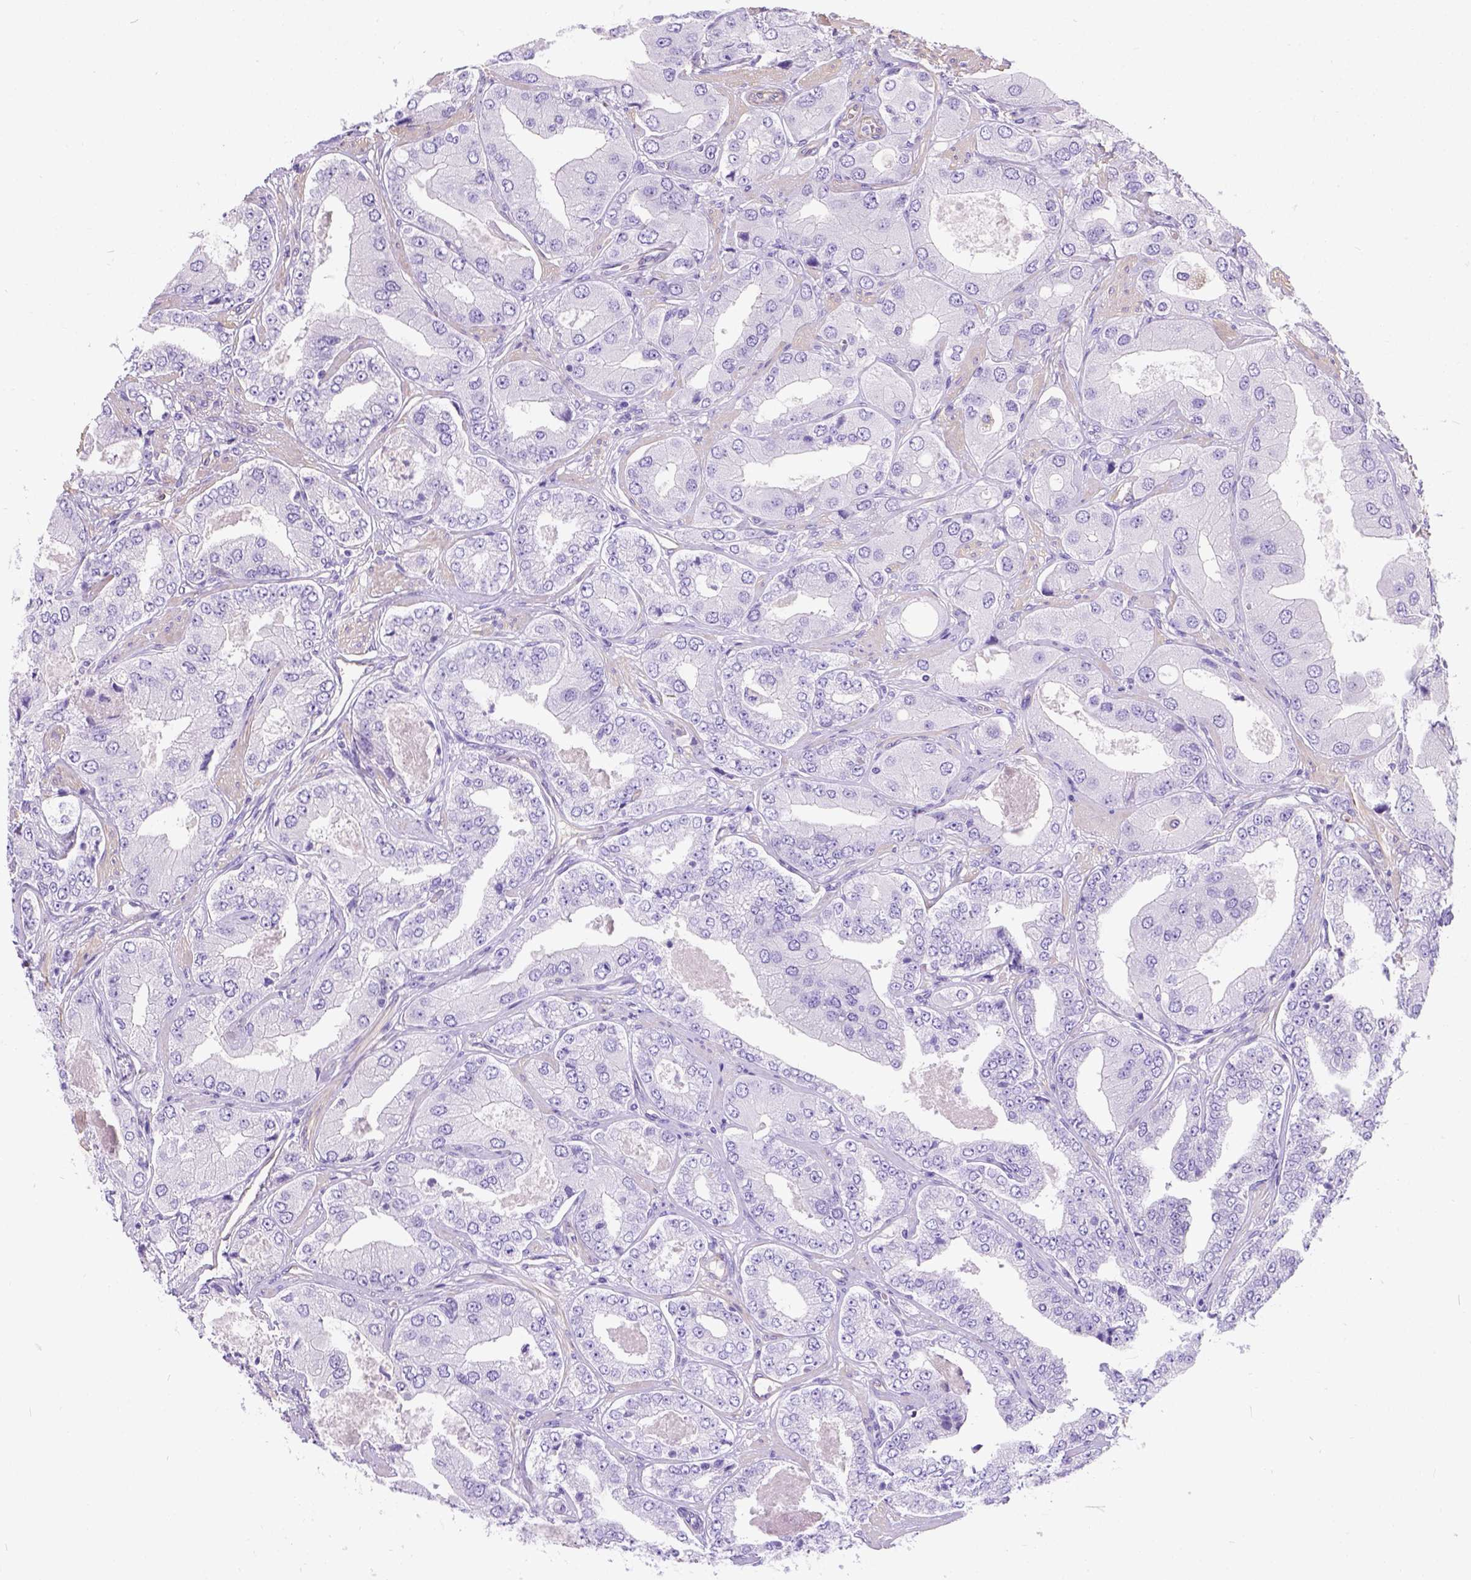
{"staining": {"intensity": "negative", "quantity": "none", "location": "none"}, "tissue": "prostate cancer", "cell_type": "Tumor cells", "image_type": "cancer", "snomed": [{"axis": "morphology", "description": "Adenocarcinoma, Low grade"}, {"axis": "topography", "description": "Prostate"}], "caption": "Photomicrograph shows no protein expression in tumor cells of prostate cancer tissue.", "gene": "PHF7", "patient": {"sex": "male", "age": 60}}